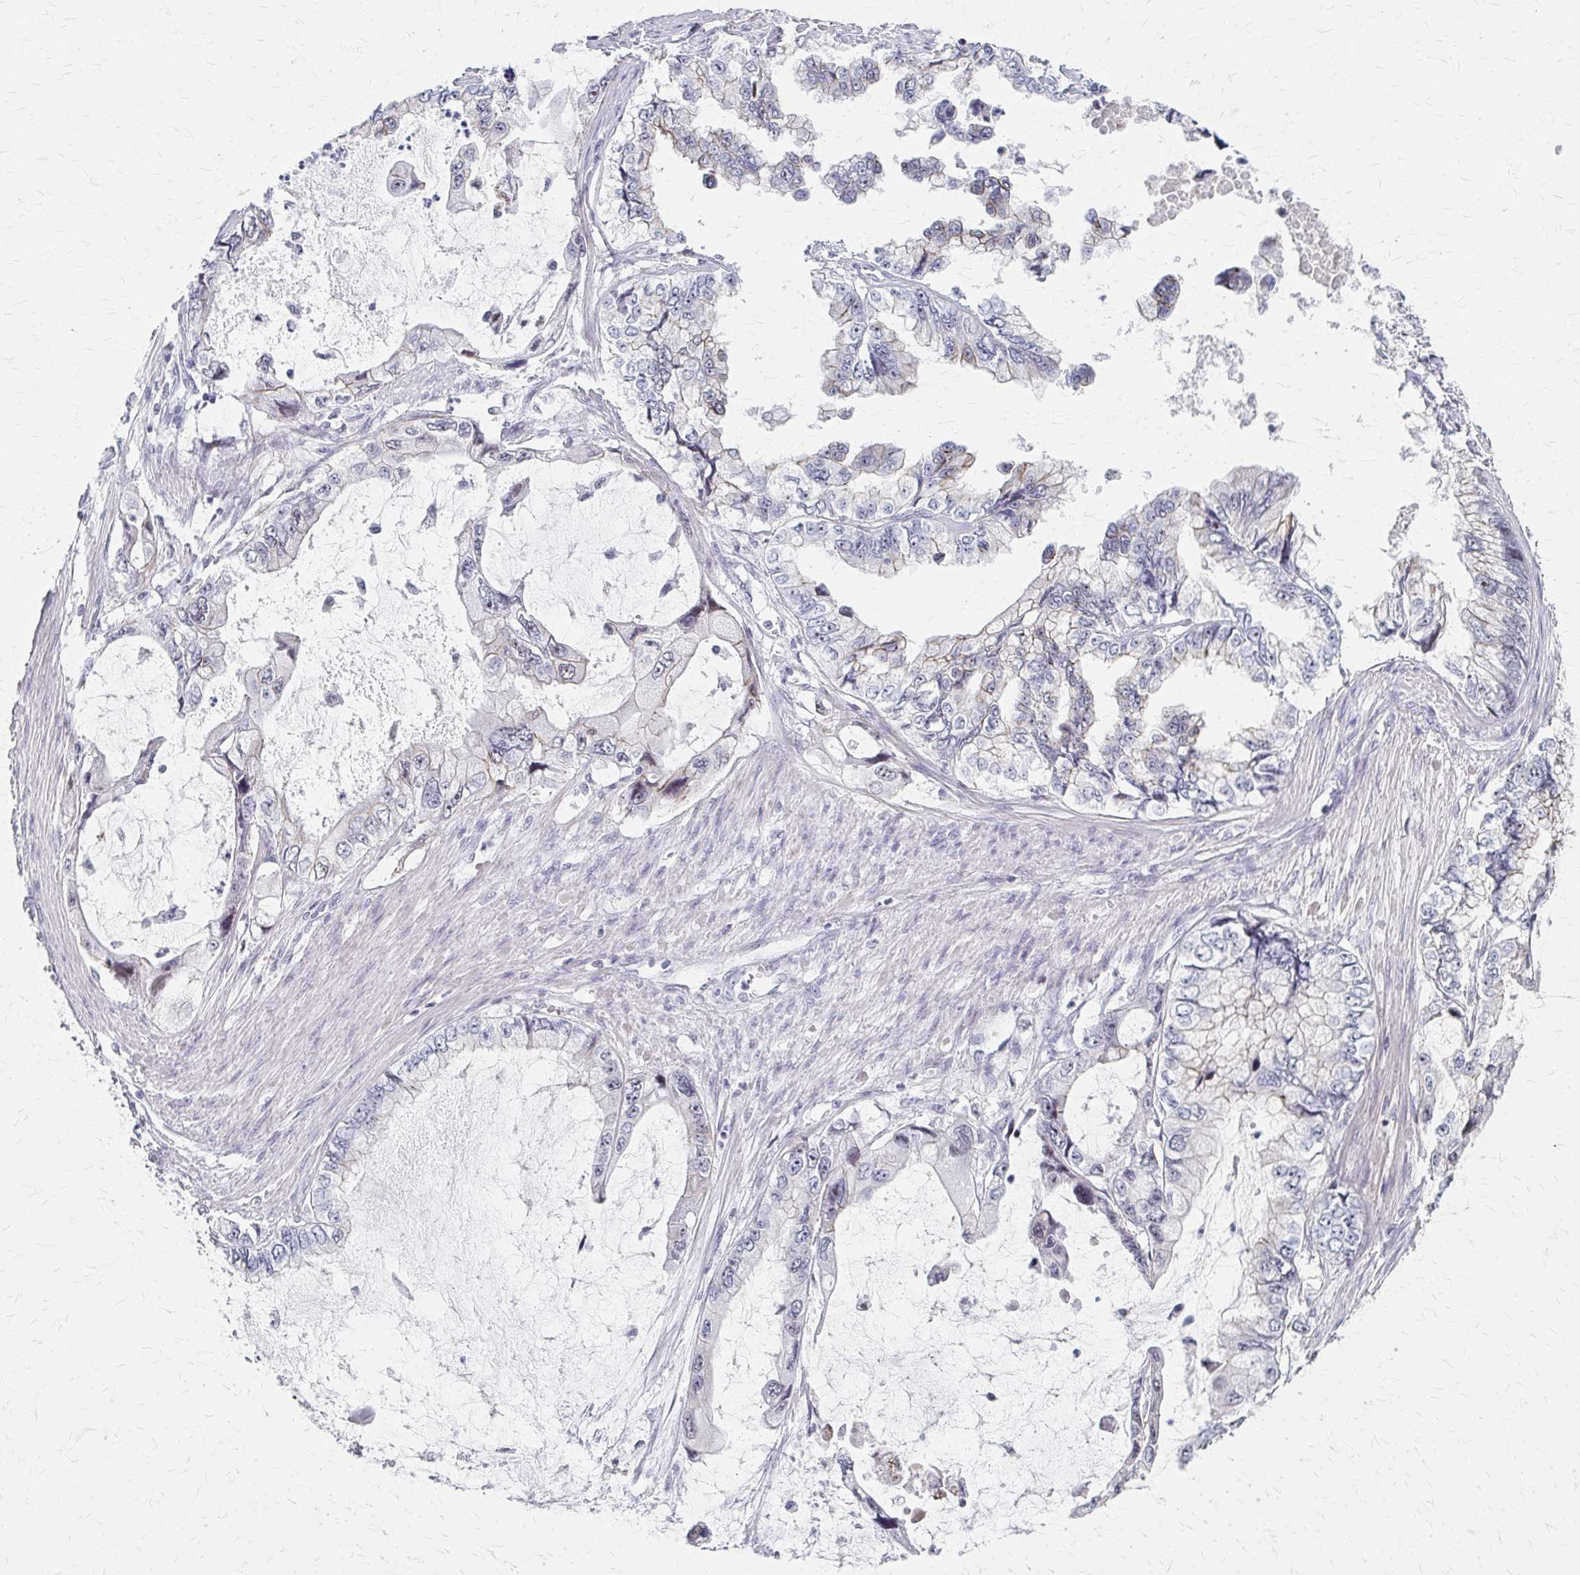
{"staining": {"intensity": "negative", "quantity": "none", "location": "none"}, "tissue": "stomach cancer", "cell_type": "Tumor cells", "image_type": "cancer", "snomed": [{"axis": "morphology", "description": "Adenocarcinoma, NOS"}, {"axis": "topography", "description": "Pancreas"}, {"axis": "topography", "description": "Stomach, upper"}, {"axis": "topography", "description": "Stomach"}], "caption": "The micrograph displays no significant expression in tumor cells of stomach cancer (adenocarcinoma).", "gene": "PES1", "patient": {"sex": "male", "age": 77}}